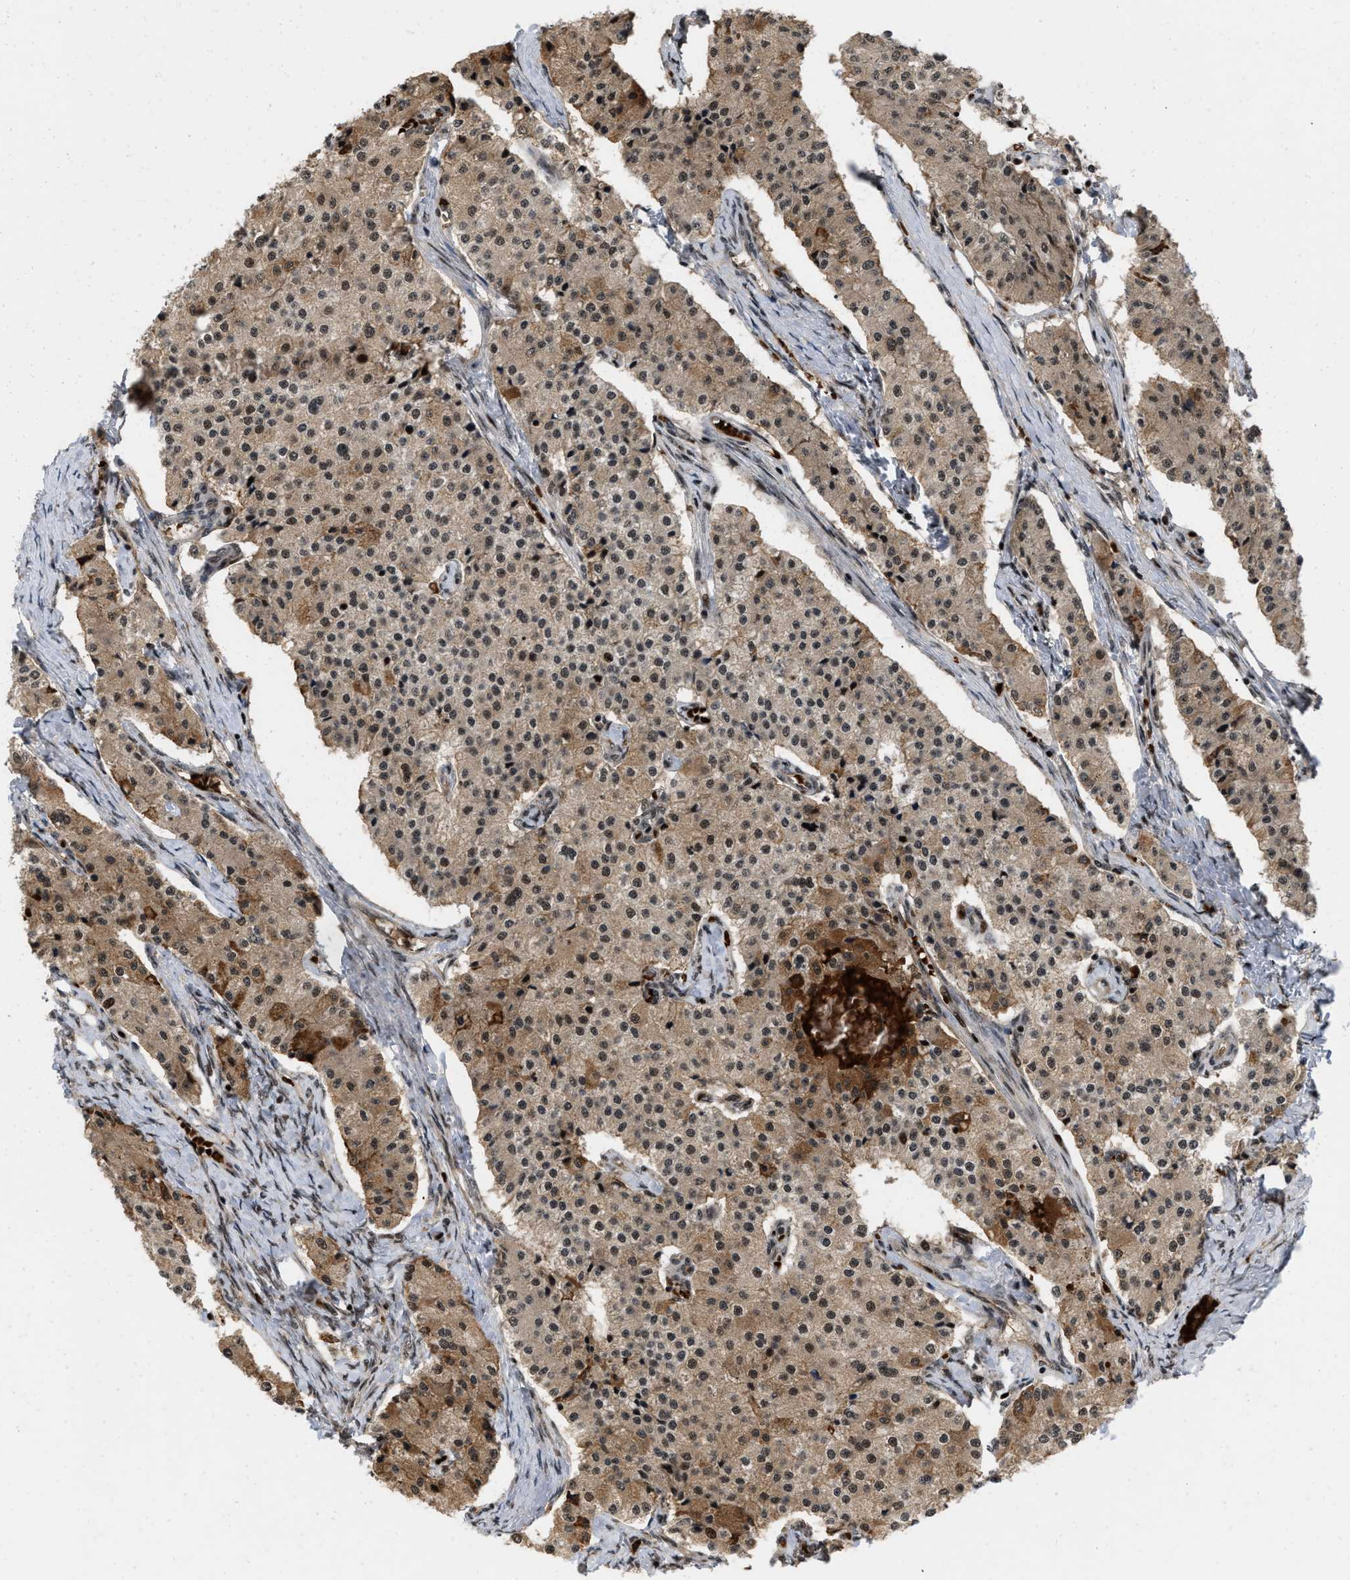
{"staining": {"intensity": "moderate", "quantity": ">75%", "location": "cytoplasmic/membranous,nuclear"}, "tissue": "carcinoid", "cell_type": "Tumor cells", "image_type": "cancer", "snomed": [{"axis": "morphology", "description": "Carcinoid, malignant, NOS"}, {"axis": "topography", "description": "Colon"}], "caption": "This histopathology image demonstrates carcinoid (malignant) stained with IHC to label a protein in brown. The cytoplasmic/membranous and nuclear of tumor cells show moderate positivity for the protein. Nuclei are counter-stained blue.", "gene": "ANKRD11", "patient": {"sex": "female", "age": 52}}